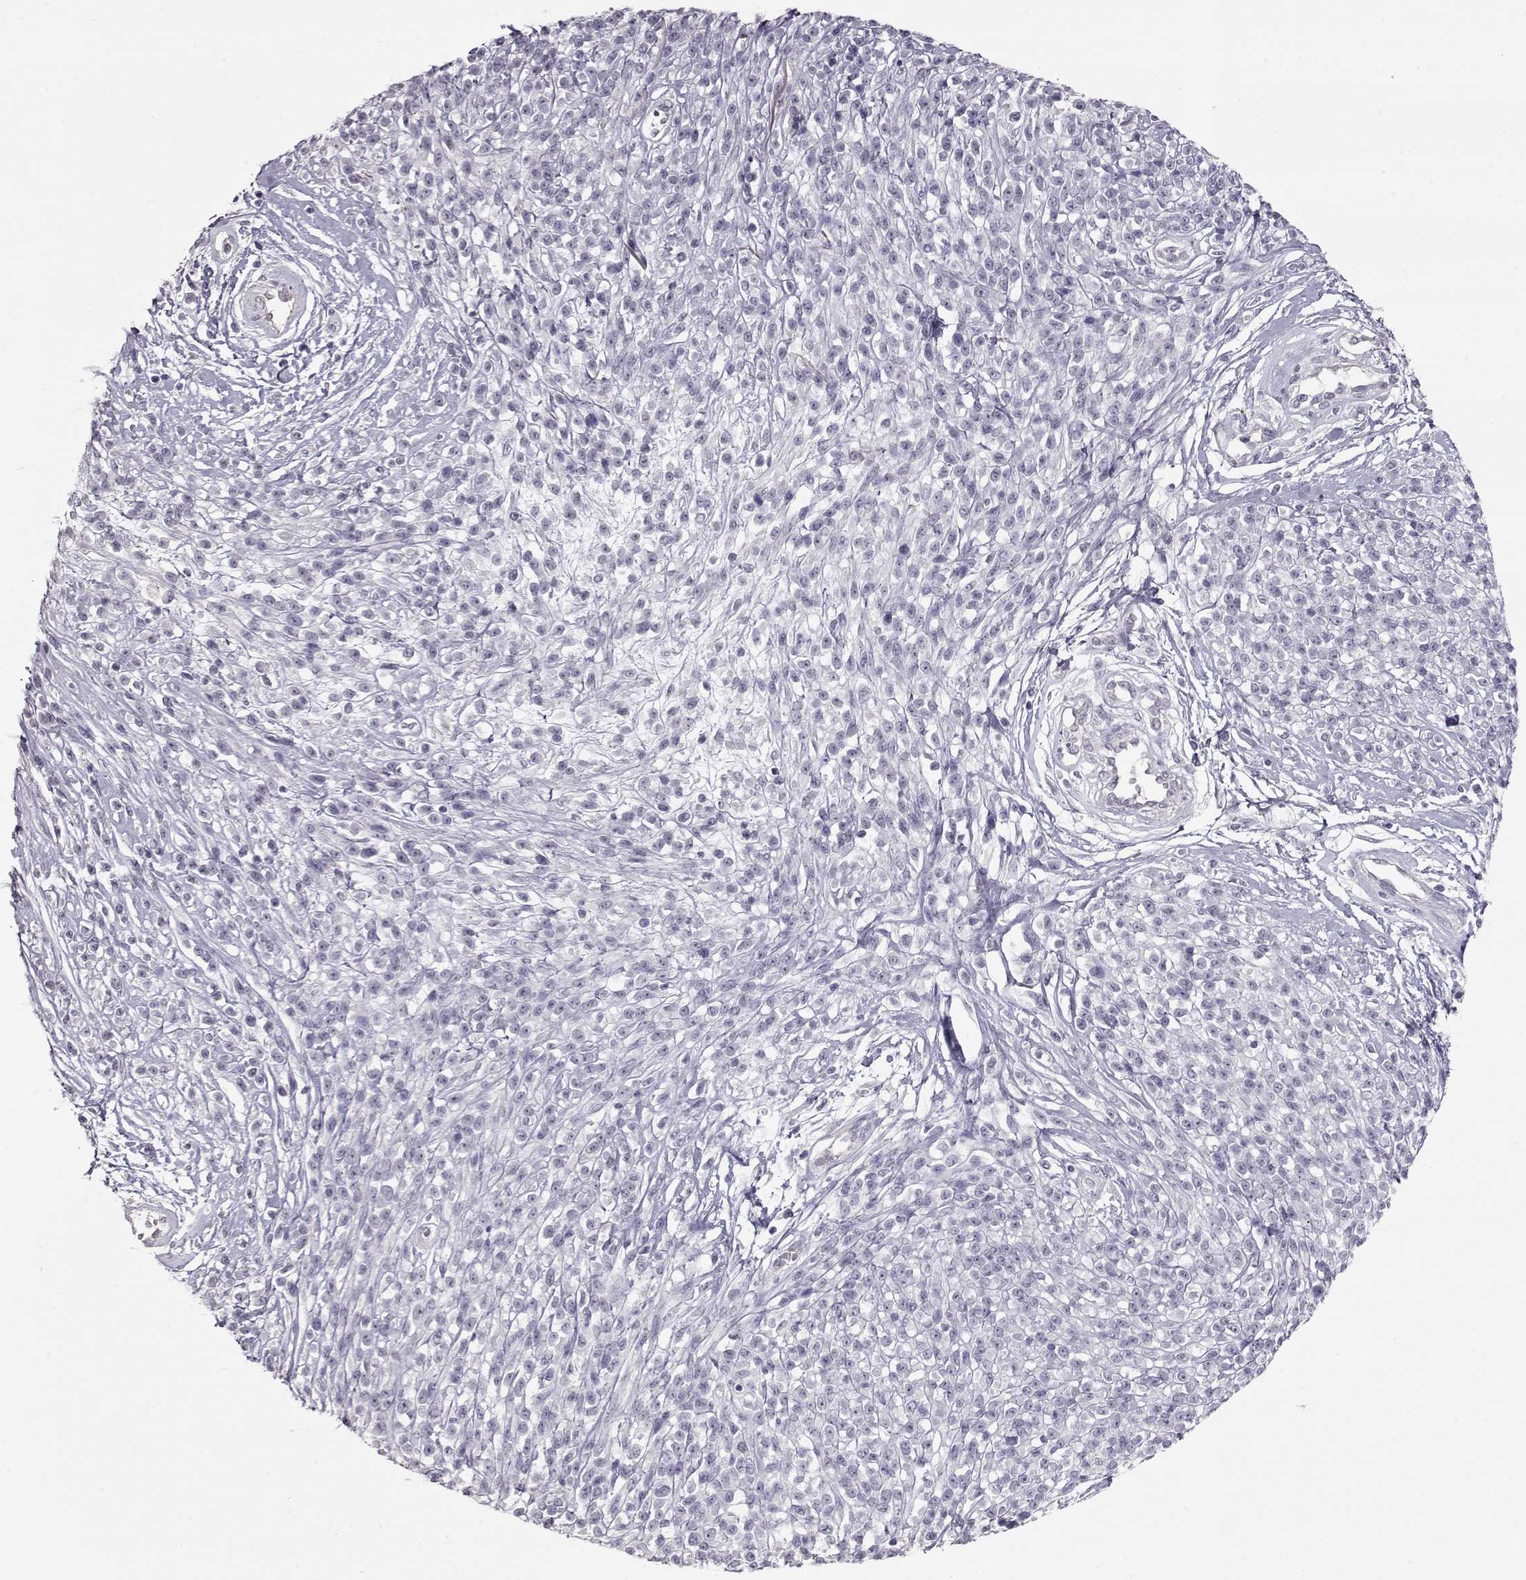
{"staining": {"intensity": "negative", "quantity": "none", "location": "none"}, "tissue": "melanoma", "cell_type": "Tumor cells", "image_type": "cancer", "snomed": [{"axis": "morphology", "description": "Malignant melanoma, NOS"}, {"axis": "topography", "description": "Skin"}, {"axis": "topography", "description": "Skin of trunk"}], "caption": "An immunohistochemistry (IHC) micrograph of melanoma is shown. There is no staining in tumor cells of melanoma.", "gene": "SLC18A1", "patient": {"sex": "male", "age": 74}}